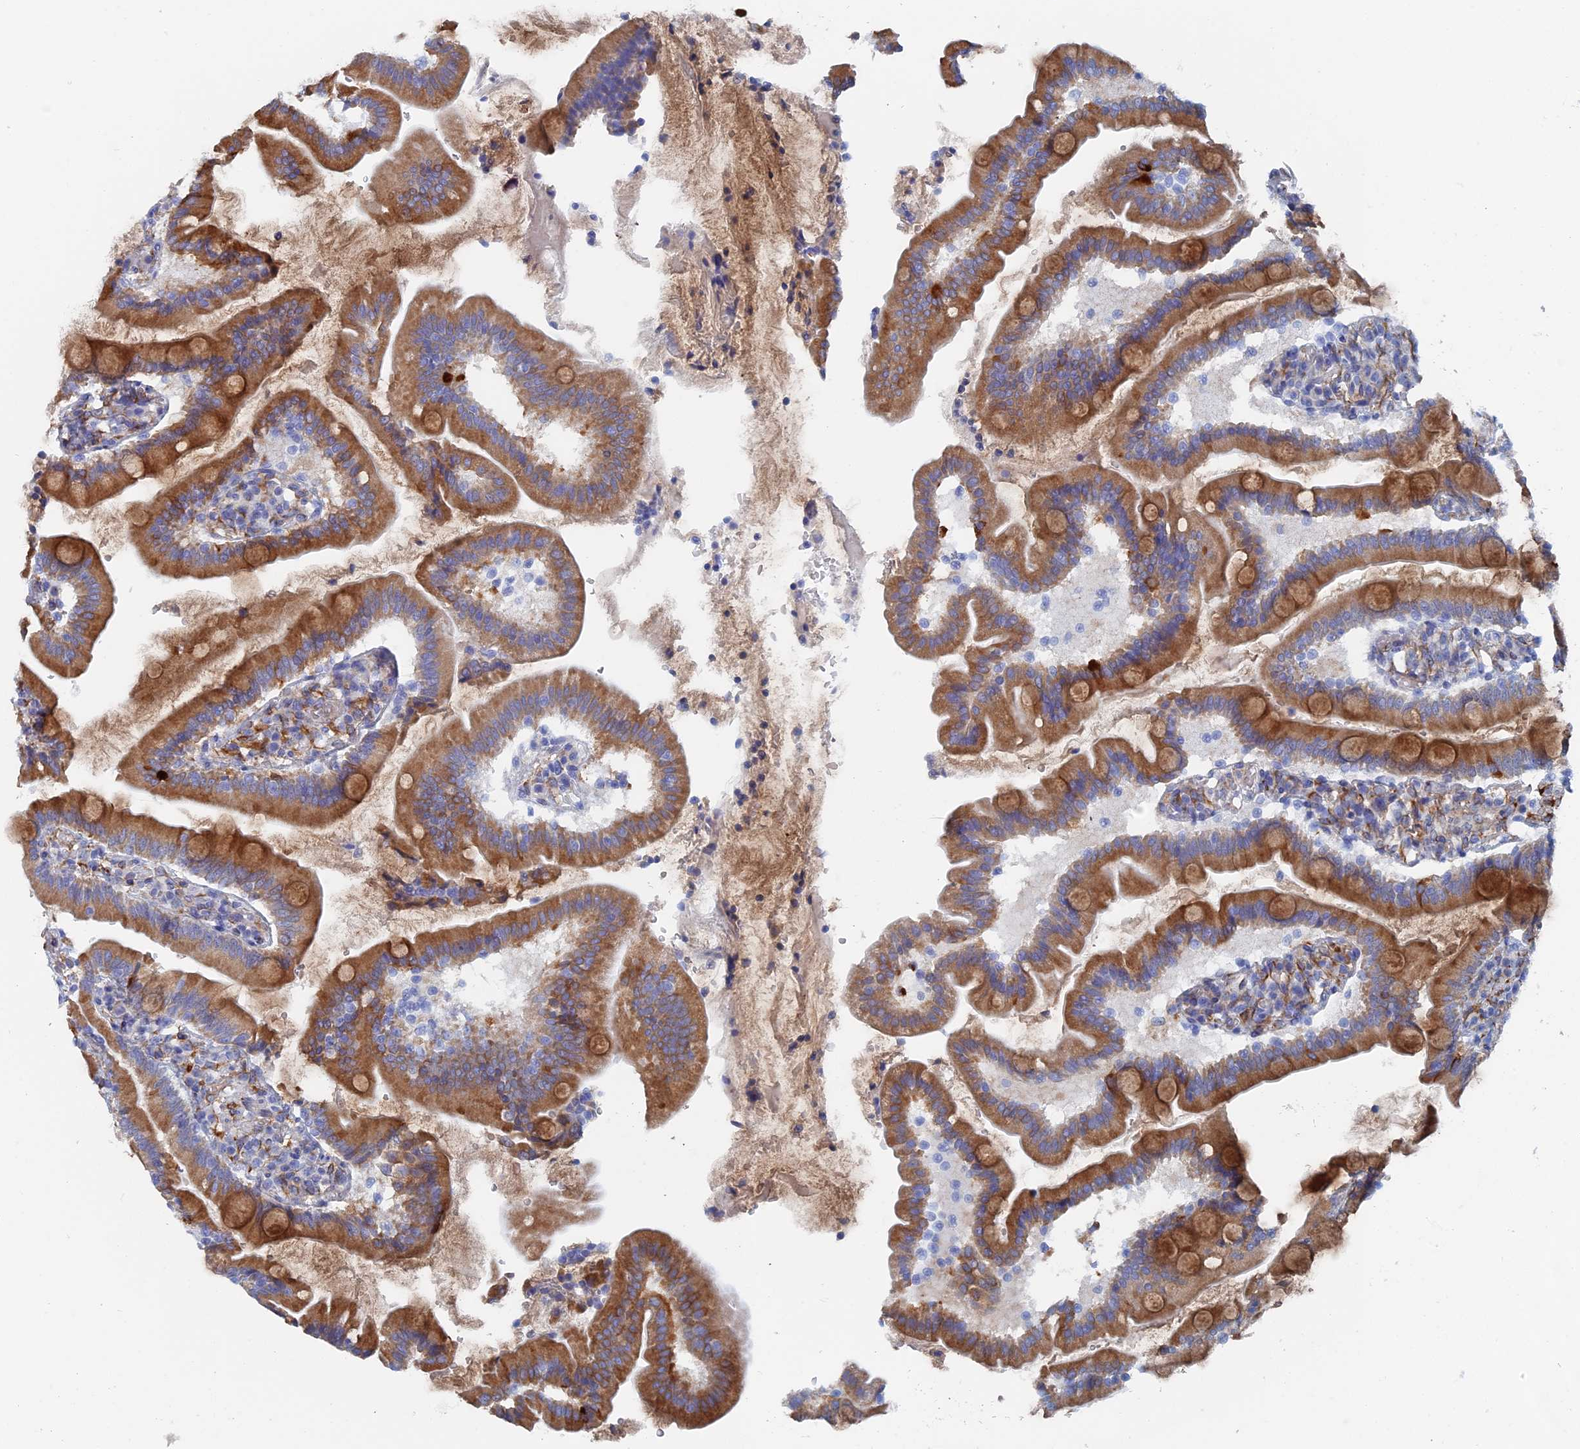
{"staining": {"intensity": "strong", "quantity": ">75%", "location": "cytoplasmic/membranous"}, "tissue": "duodenum", "cell_type": "Glandular cells", "image_type": "normal", "snomed": [{"axis": "morphology", "description": "Normal tissue, NOS"}, {"axis": "topography", "description": "Duodenum"}], "caption": "Protein staining by immunohistochemistry displays strong cytoplasmic/membranous staining in approximately >75% of glandular cells in unremarkable duodenum. (IHC, brightfield microscopy, high magnification).", "gene": "COG7", "patient": {"sex": "female", "age": 67}}